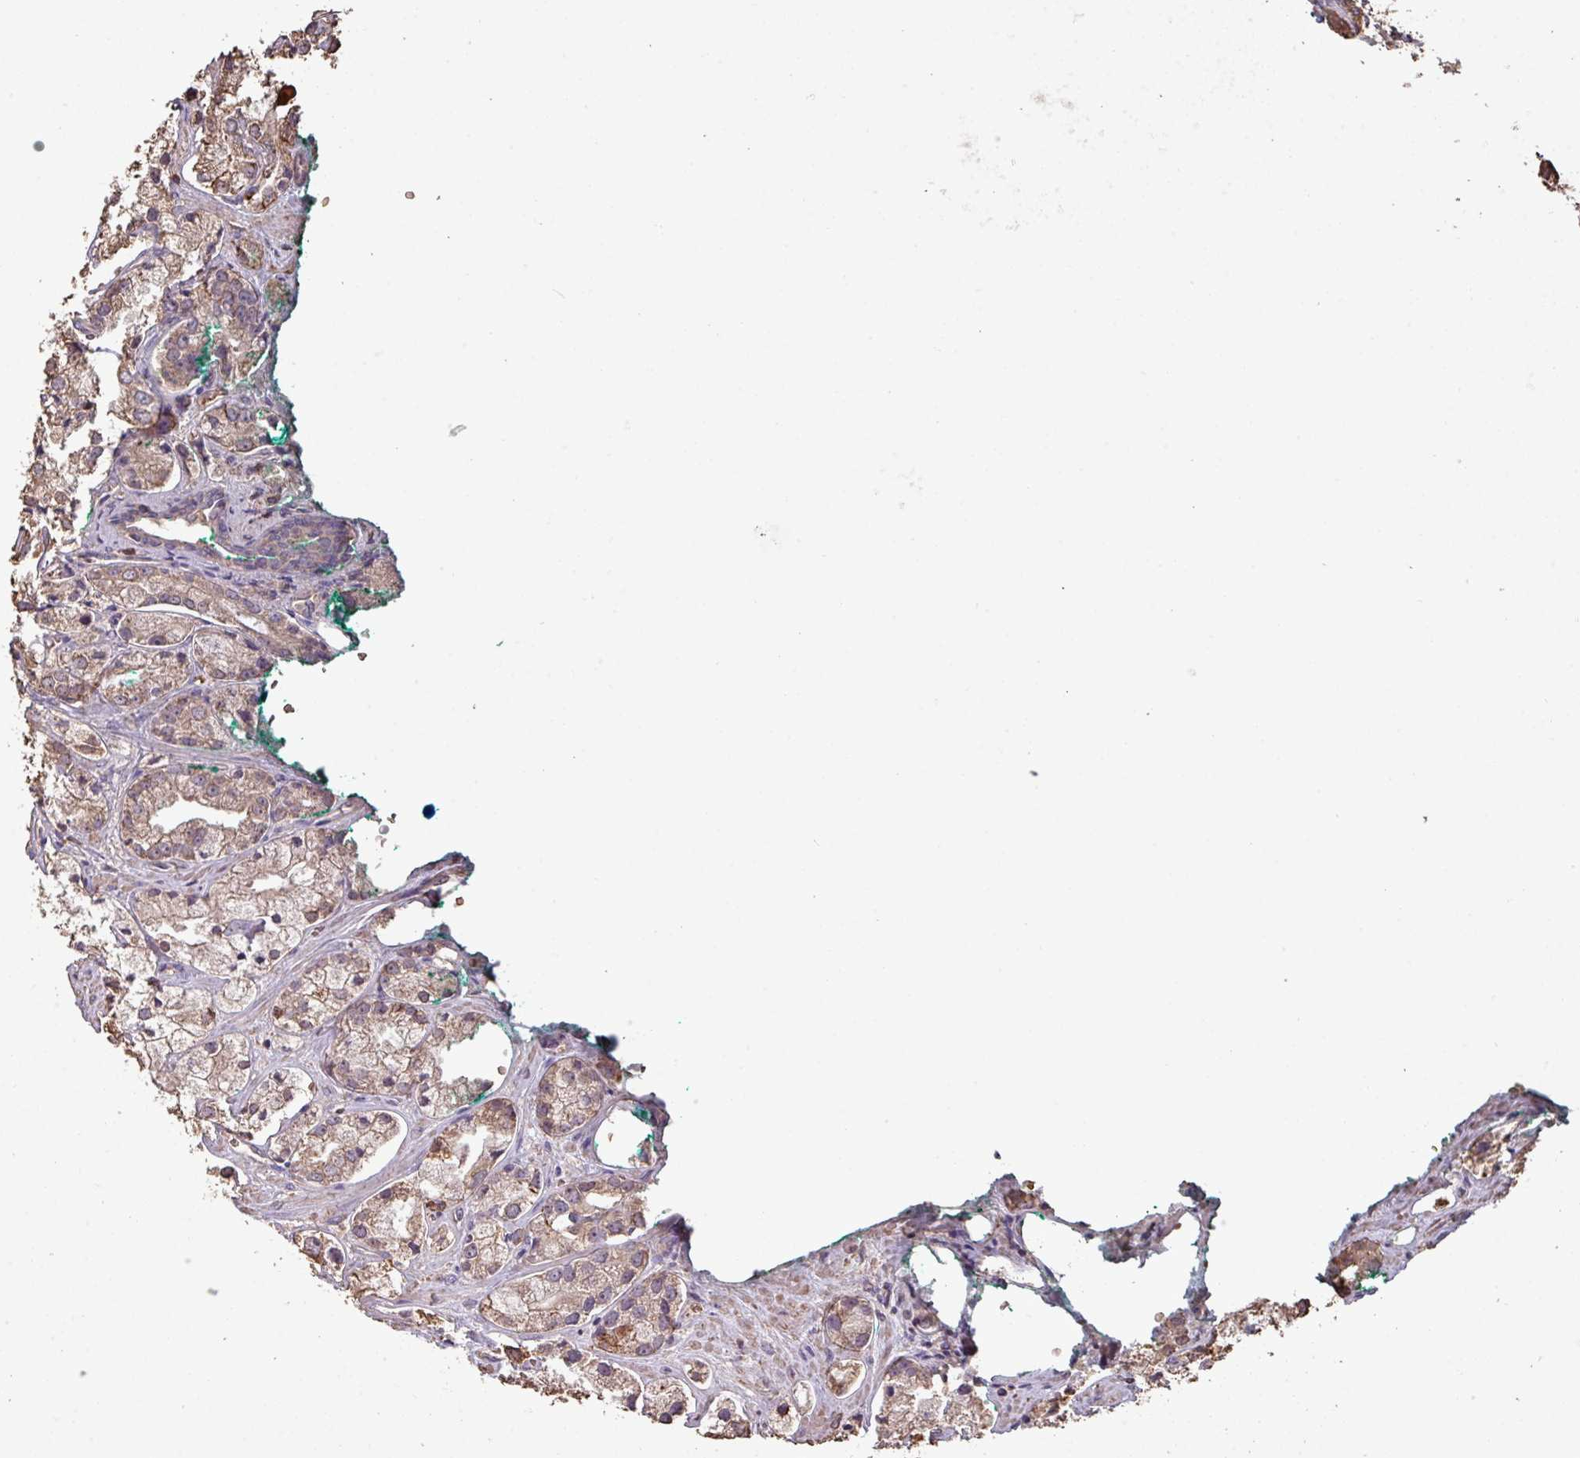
{"staining": {"intensity": "weak", "quantity": "25%-75%", "location": "cytoplasmic/membranous"}, "tissue": "prostate cancer", "cell_type": "Tumor cells", "image_type": "cancer", "snomed": [{"axis": "morphology", "description": "Adenocarcinoma, High grade"}, {"axis": "topography", "description": "Prostate"}], "caption": "Immunohistochemistry micrograph of neoplastic tissue: prostate cancer (high-grade adenocarcinoma) stained using IHC reveals low levels of weak protein expression localized specifically in the cytoplasmic/membranous of tumor cells, appearing as a cytoplasmic/membranous brown color.", "gene": "CAMK2B", "patient": {"sex": "male", "age": 50}}